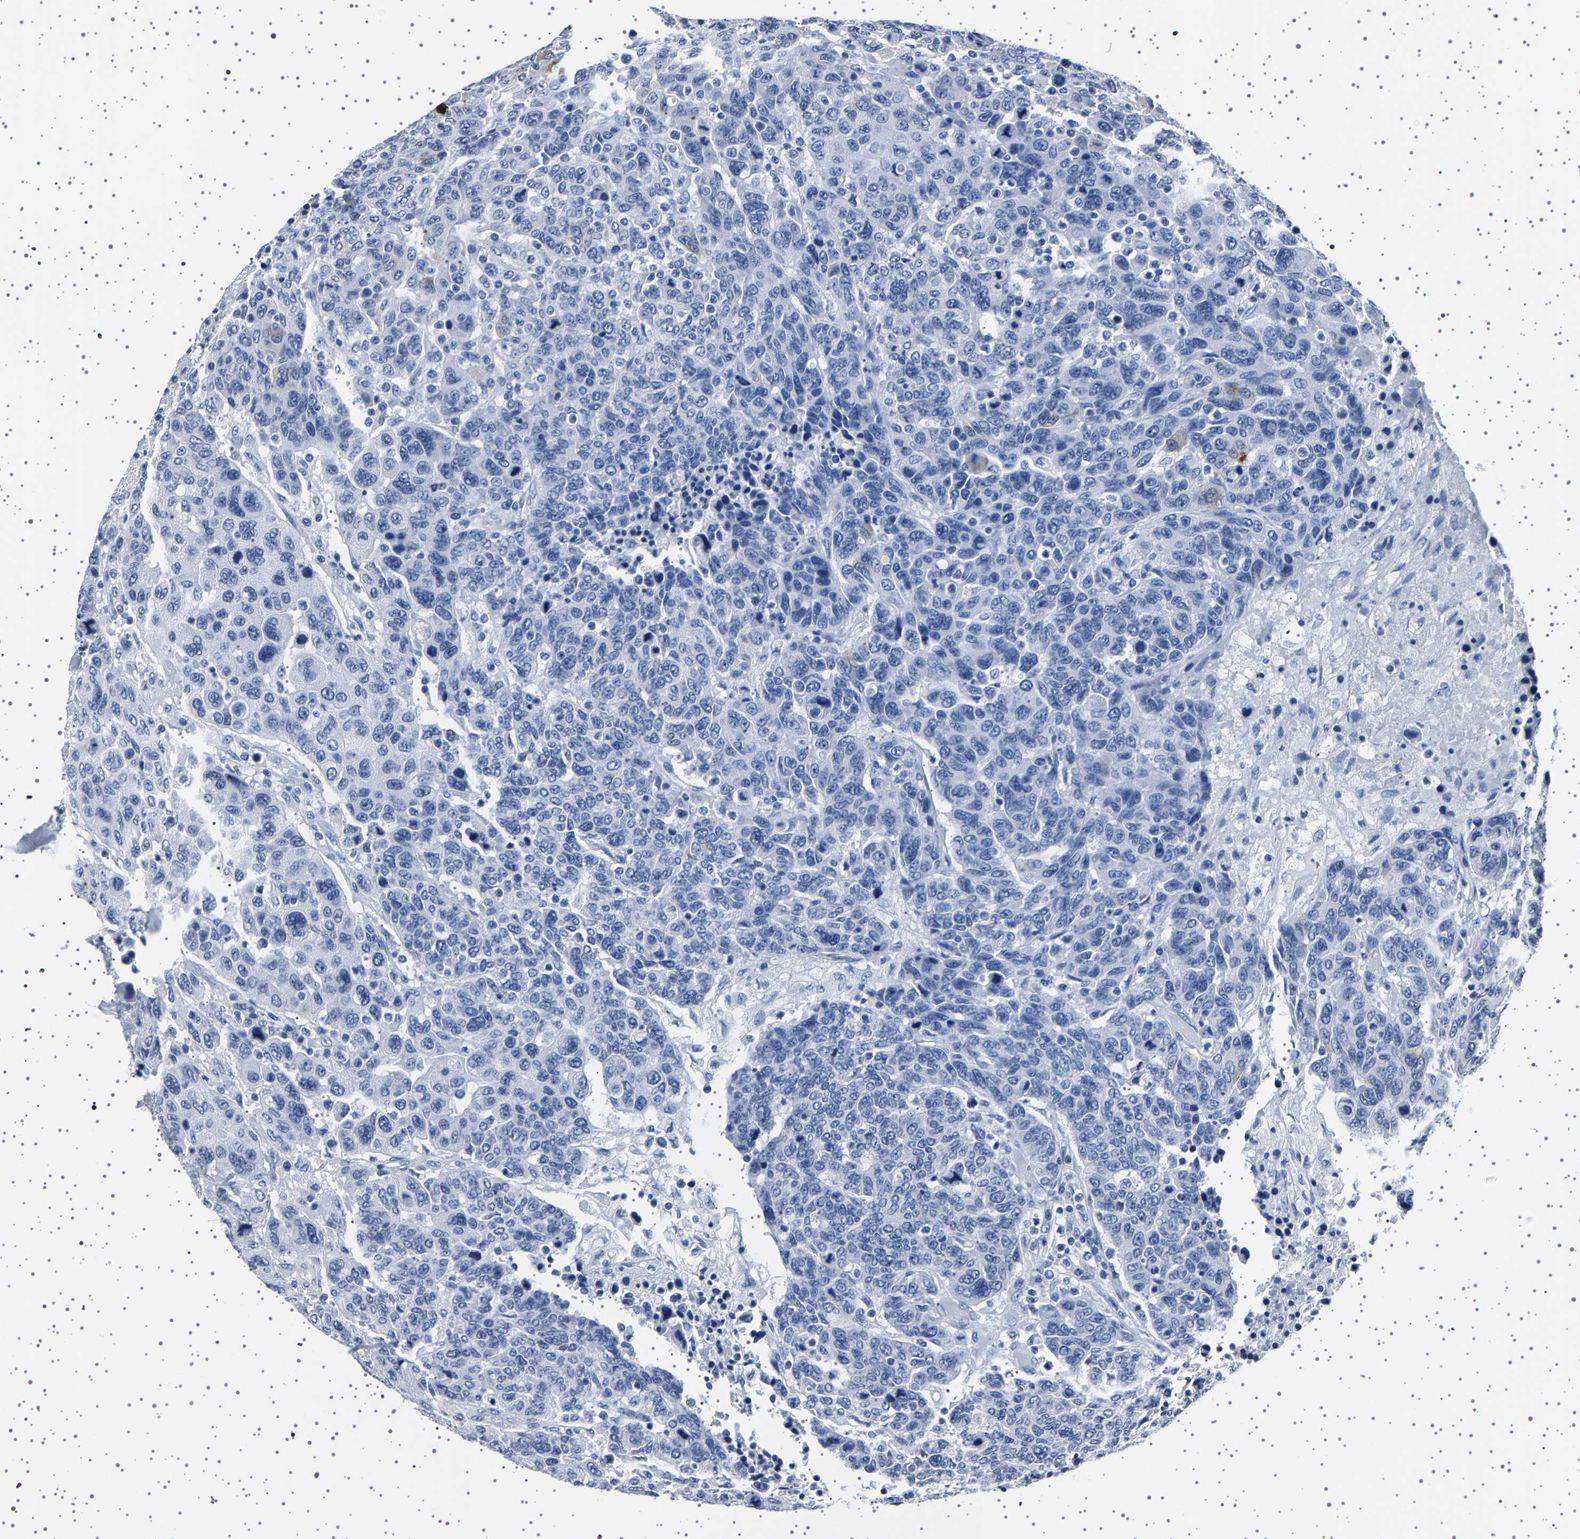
{"staining": {"intensity": "negative", "quantity": "none", "location": "none"}, "tissue": "breast cancer", "cell_type": "Tumor cells", "image_type": "cancer", "snomed": [{"axis": "morphology", "description": "Duct carcinoma"}, {"axis": "topography", "description": "Breast"}], "caption": "There is no significant expression in tumor cells of breast cancer (infiltrating ductal carcinoma).", "gene": "TFF3", "patient": {"sex": "female", "age": 37}}